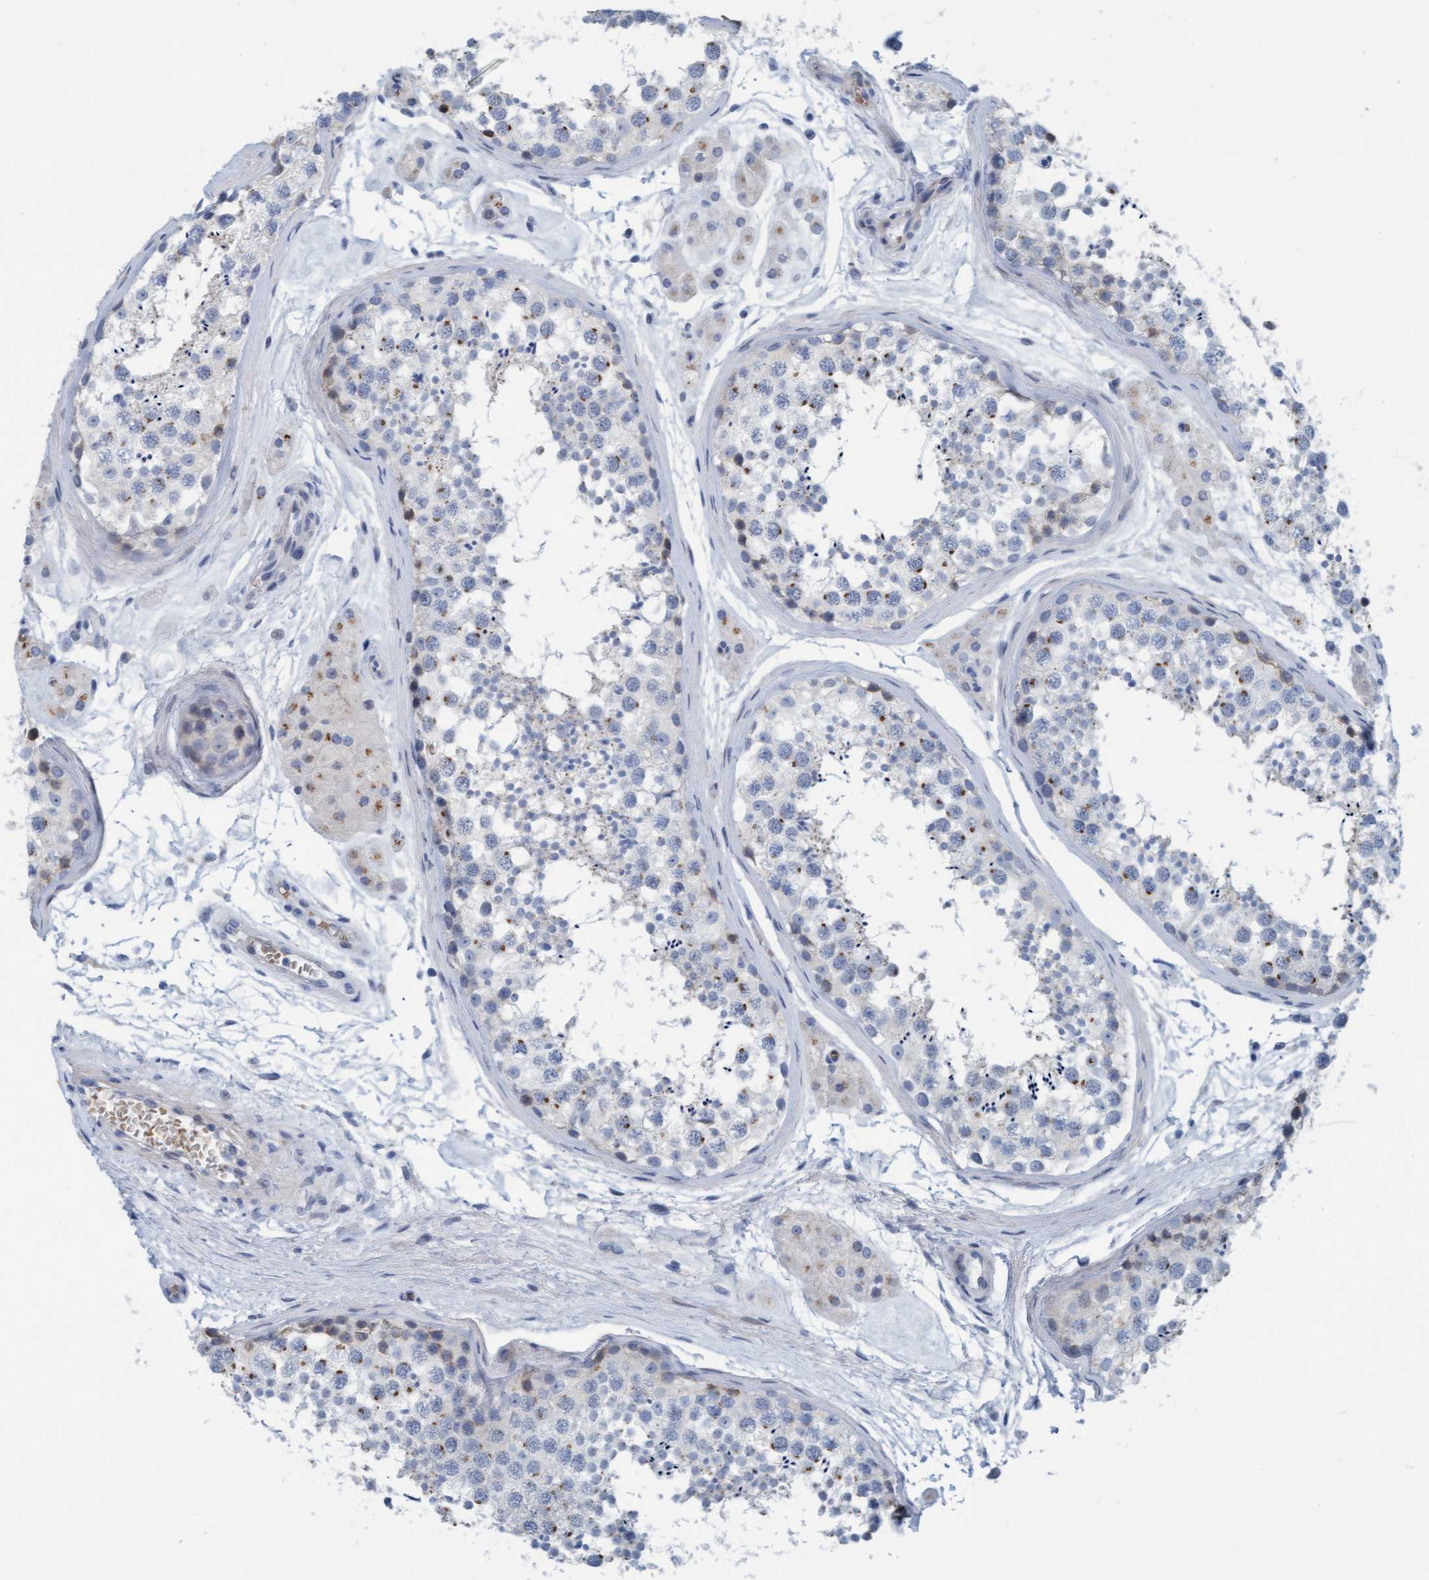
{"staining": {"intensity": "negative", "quantity": "none", "location": "none"}, "tissue": "testis", "cell_type": "Cells in seminiferous ducts", "image_type": "normal", "snomed": [{"axis": "morphology", "description": "Normal tissue, NOS"}, {"axis": "topography", "description": "Testis"}], "caption": "Immunohistochemical staining of unremarkable human testis demonstrates no significant positivity in cells in seminiferous ducts.", "gene": "P2RX5", "patient": {"sex": "male", "age": 56}}